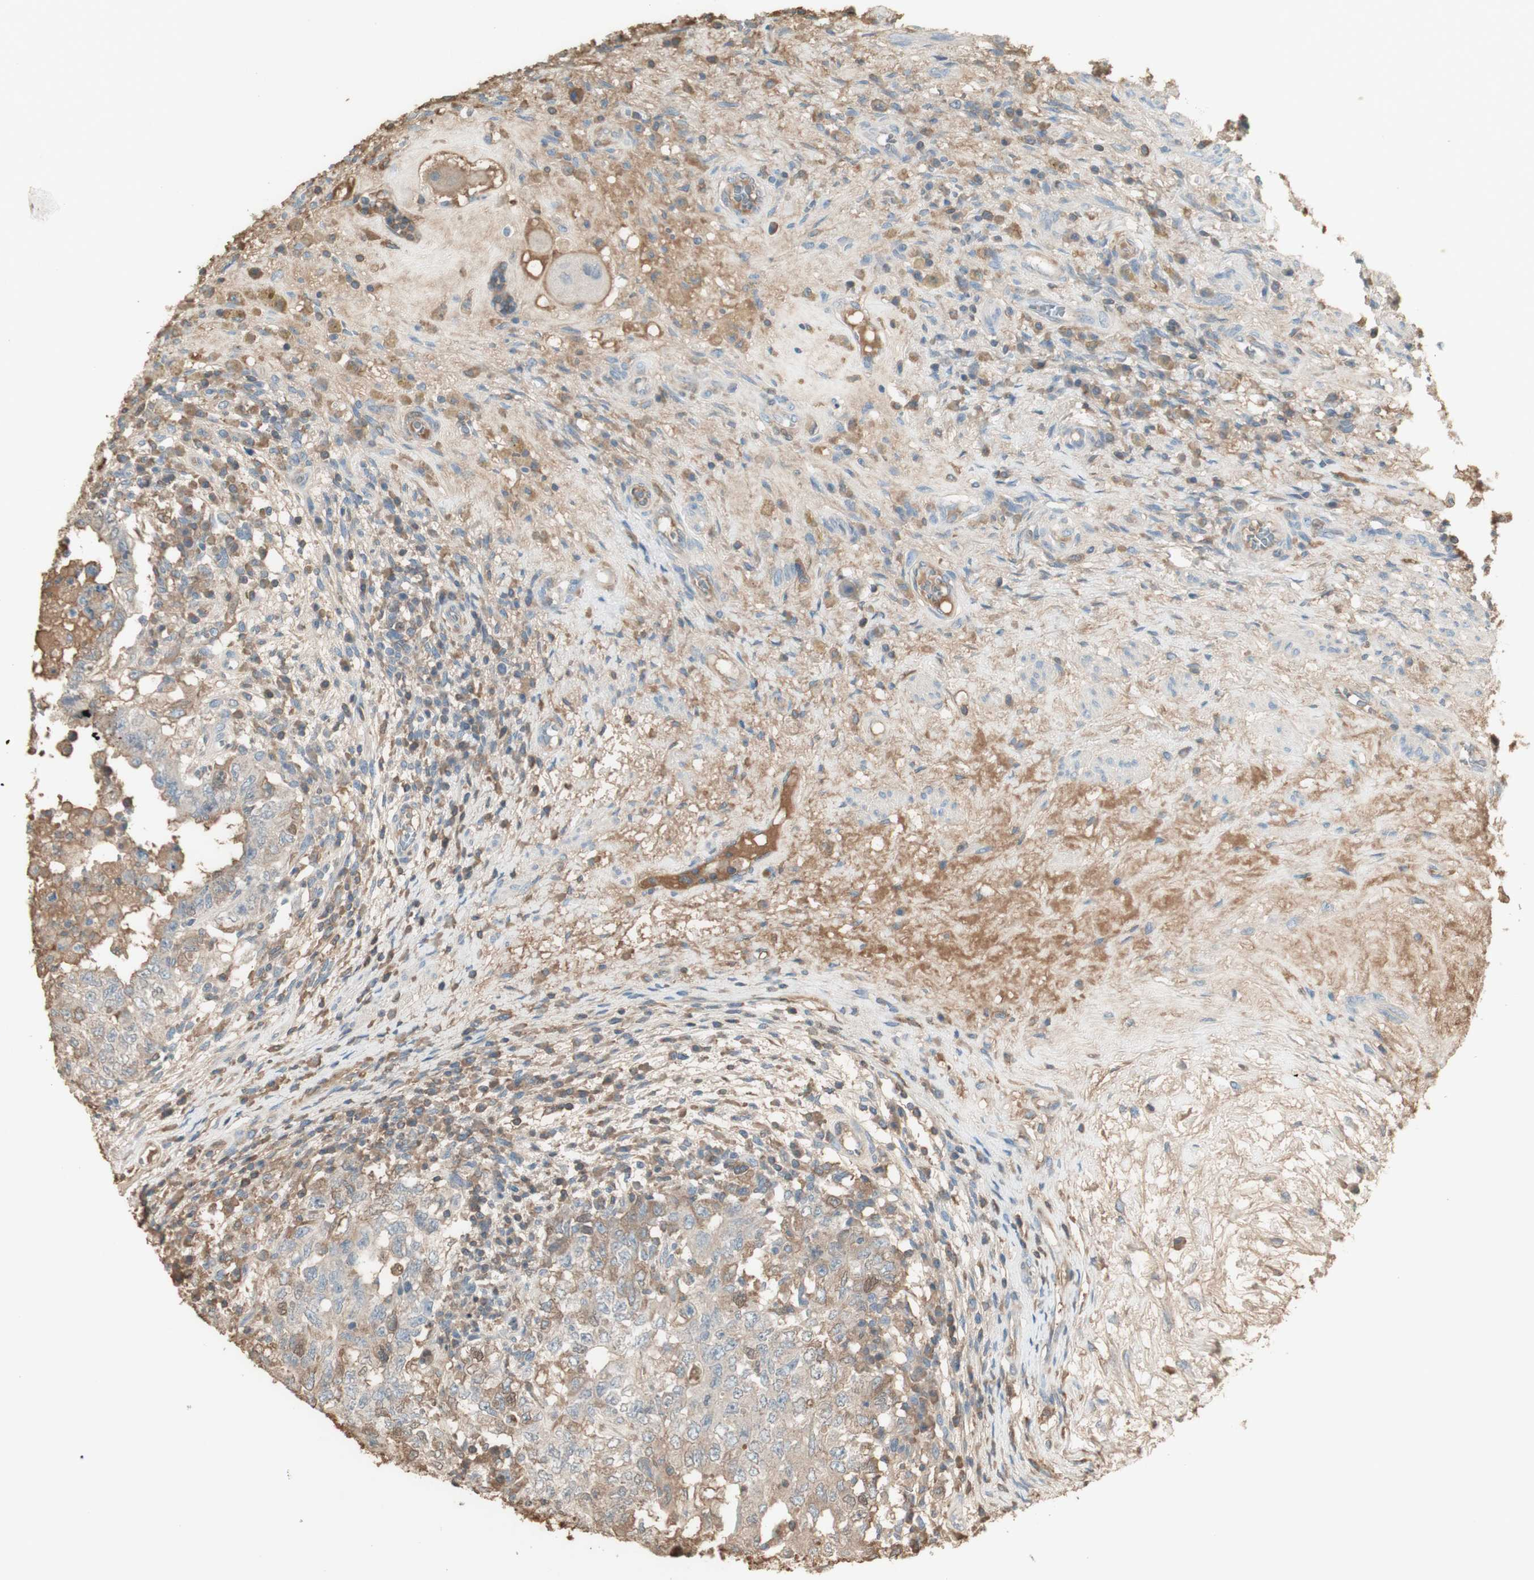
{"staining": {"intensity": "weak", "quantity": ">75%", "location": "cytoplasmic/membranous"}, "tissue": "testis cancer", "cell_type": "Tumor cells", "image_type": "cancer", "snomed": [{"axis": "morphology", "description": "Carcinoma, Embryonal, NOS"}, {"axis": "topography", "description": "Testis"}], "caption": "Tumor cells show low levels of weak cytoplasmic/membranous staining in approximately >75% of cells in testis cancer (embryonal carcinoma).", "gene": "IFNG", "patient": {"sex": "male", "age": 26}}